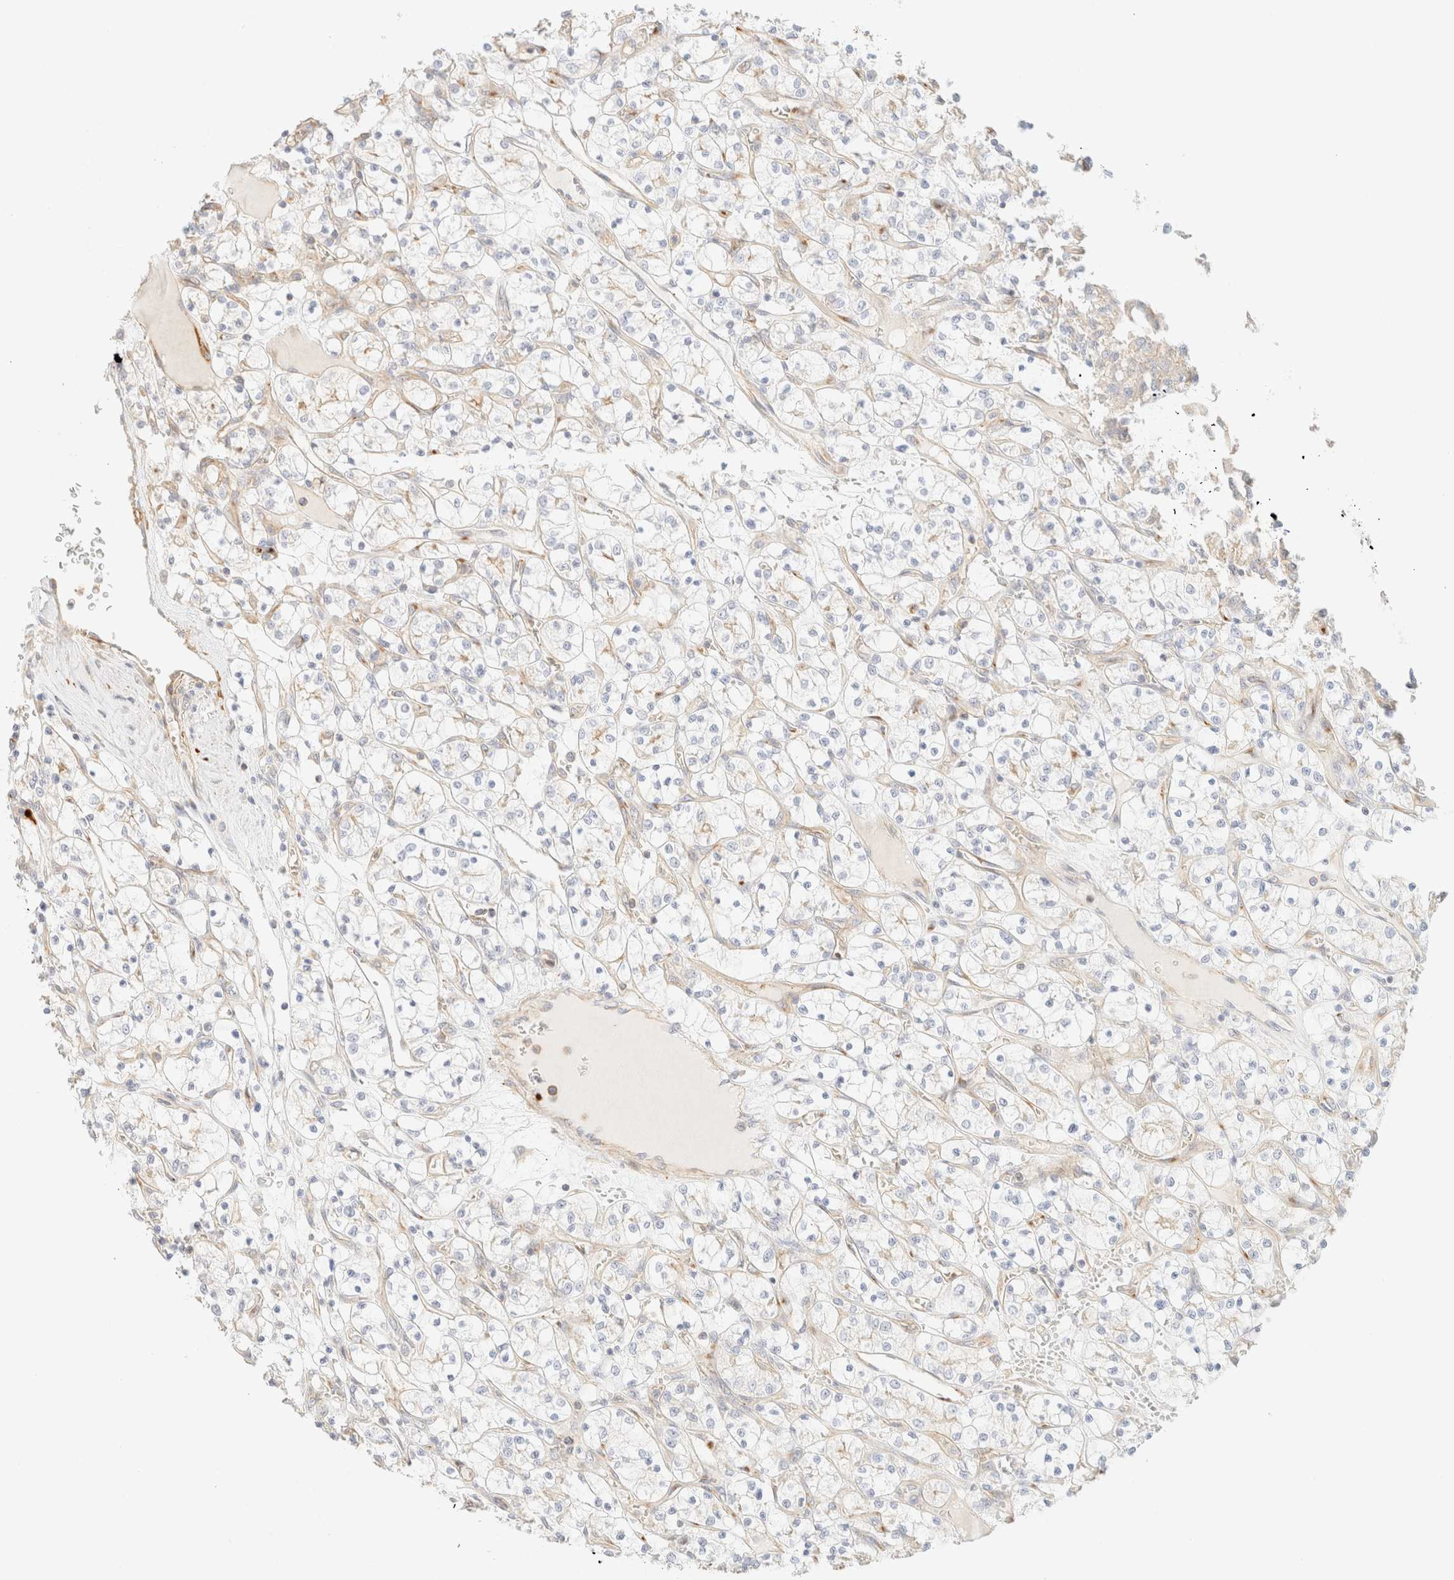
{"staining": {"intensity": "negative", "quantity": "none", "location": "none"}, "tissue": "renal cancer", "cell_type": "Tumor cells", "image_type": "cancer", "snomed": [{"axis": "morphology", "description": "Adenocarcinoma, NOS"}, {"axis": "topography", "description": "Kidney"}], "caption": "IHC of adenocarcinoma (renal) displays no staining in tumor cells. The staining was performed using DAB to visualize the protein expression in brown, while the nuclei were stained in blue with hematoxylin (Magnification: 20x).", "gene": "MYO10", "patient": {"sex": "female", "age": 69}}